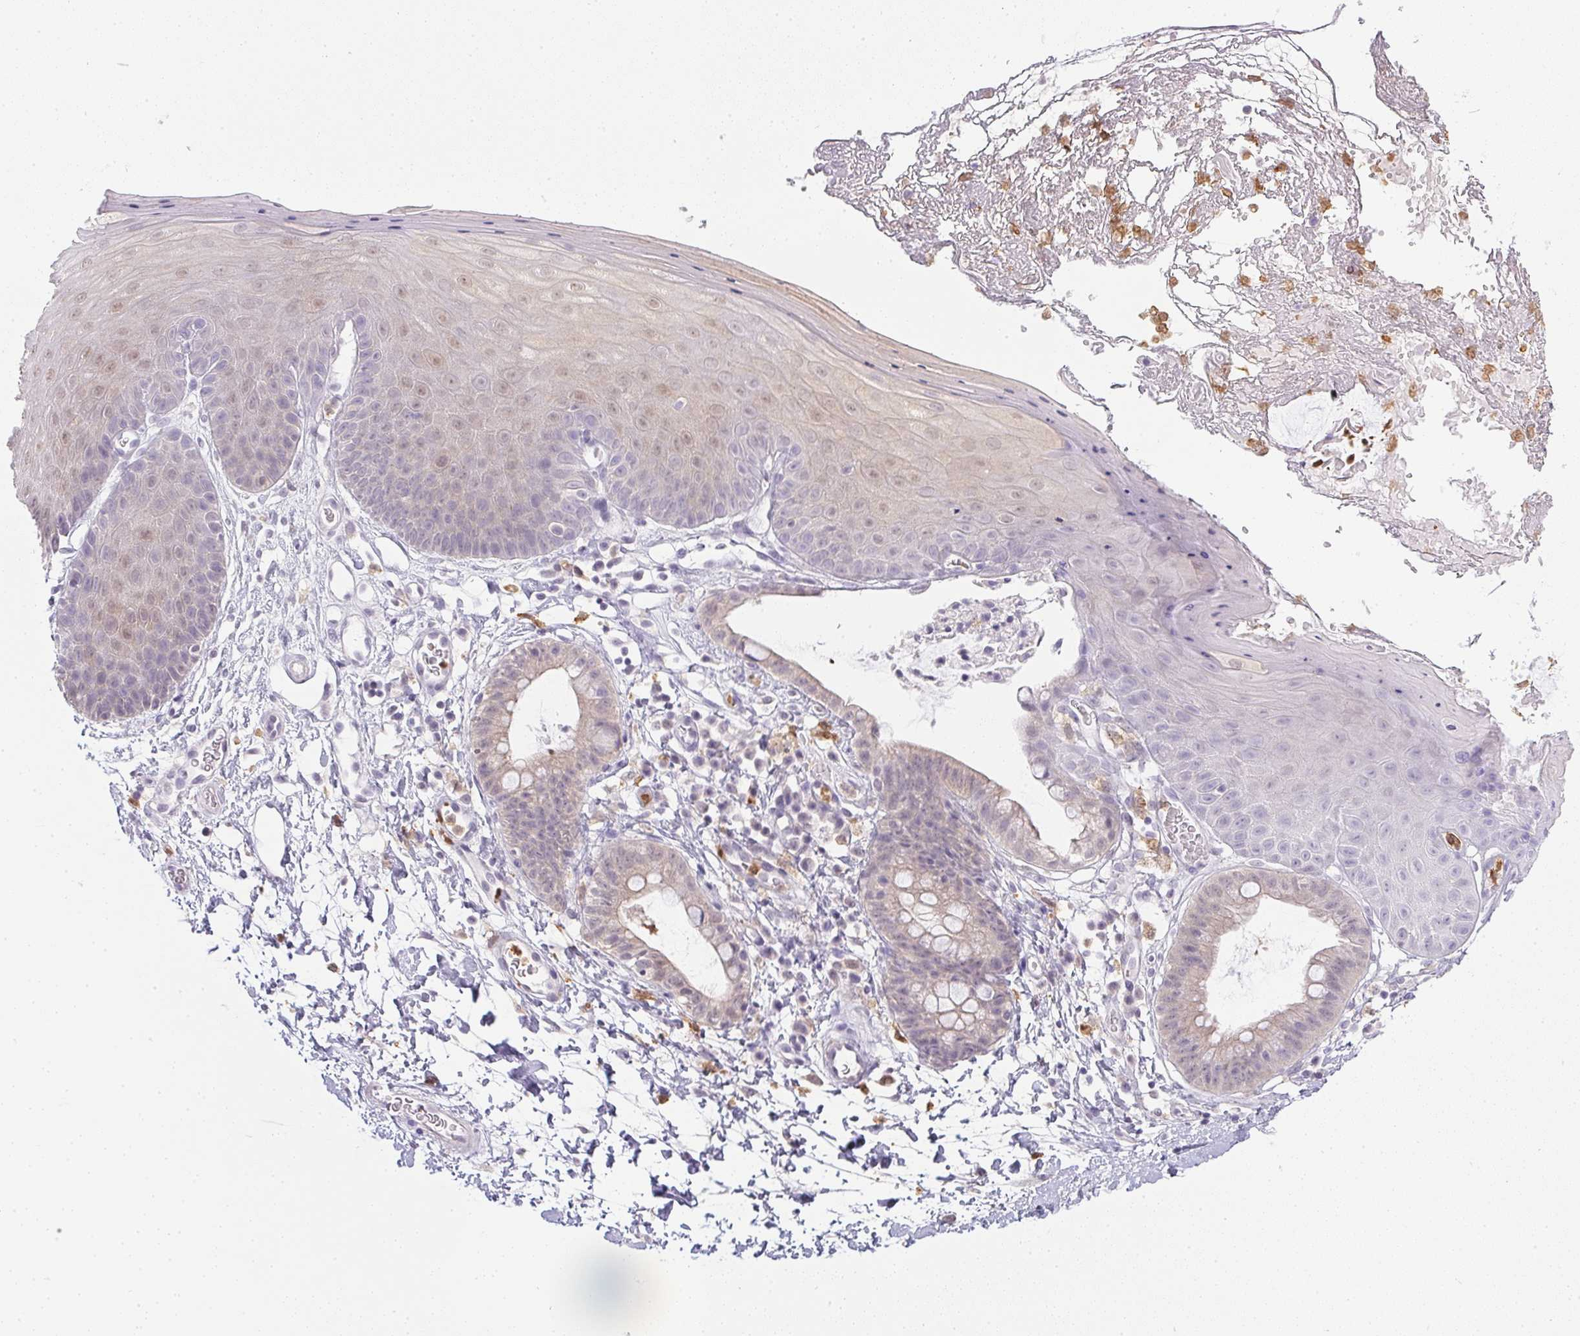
{"staining": {"intensity": "moderate", "quantity": "<25%", "location": "cytoplasmic/membranous"}, "tissue": "skin", "cell_type": "Epidermal cells", "image_type": "normal", "snomed": [{"axis": "morphology", "description": "Normal tissue, NOS"}, {"axis": "topography", "description": "Anal"}], "caption": "Immunohistochemical staining of normal human skin displays low levels of moderate cytoplasmic/membranous positivity in approximately <25% of epidermal cells.", "gene": "DNAJC5G", "patient": {"sex": "male", "age": 53}}